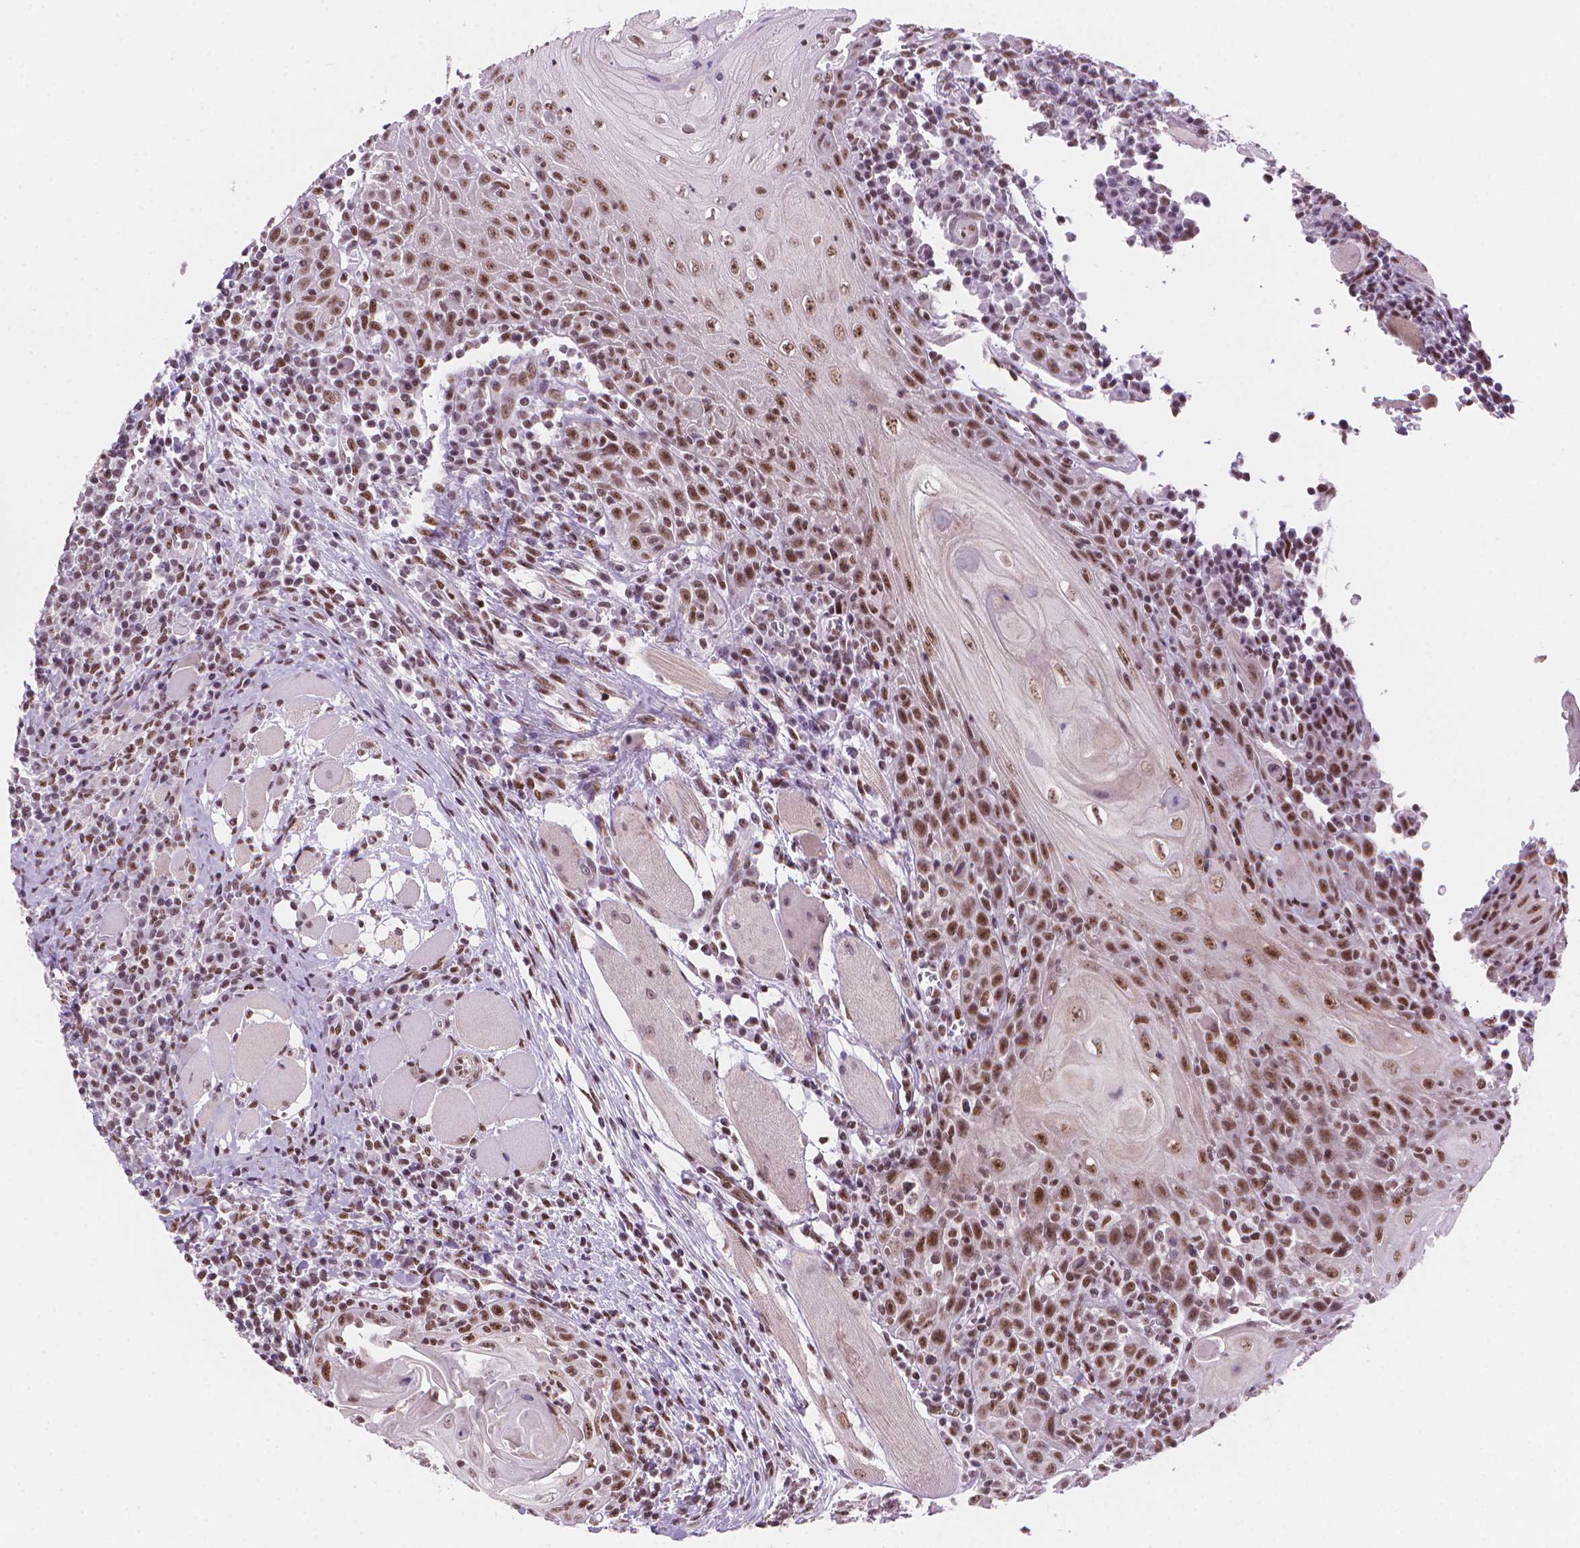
{"staining": {"intensity": "moderate", "quantity": ">75%", "location": "nuclear"}, "tissue": "head and neck cancer", "cell_type": "Tumor cells", "image_type": "cancer", "snomed": [{"axis": "morphology", "description": "Normal tissue, NOS"}, {"axis": "morphology", "description": "Squamous cell carcinoma, NOS"}, {"axis": "topography", "description": "Oral tissue"}, {"axis": "topography", "description": "Head-Neck"}], "caption": "DAB immunohistochemical staining of human head and neck squamous cell carcinoma demonstrates moderate nuclear protein expression in about >75% of tumor cells.", "gene": "UBN1", "patient": {"sex": "male", "age": 52}}